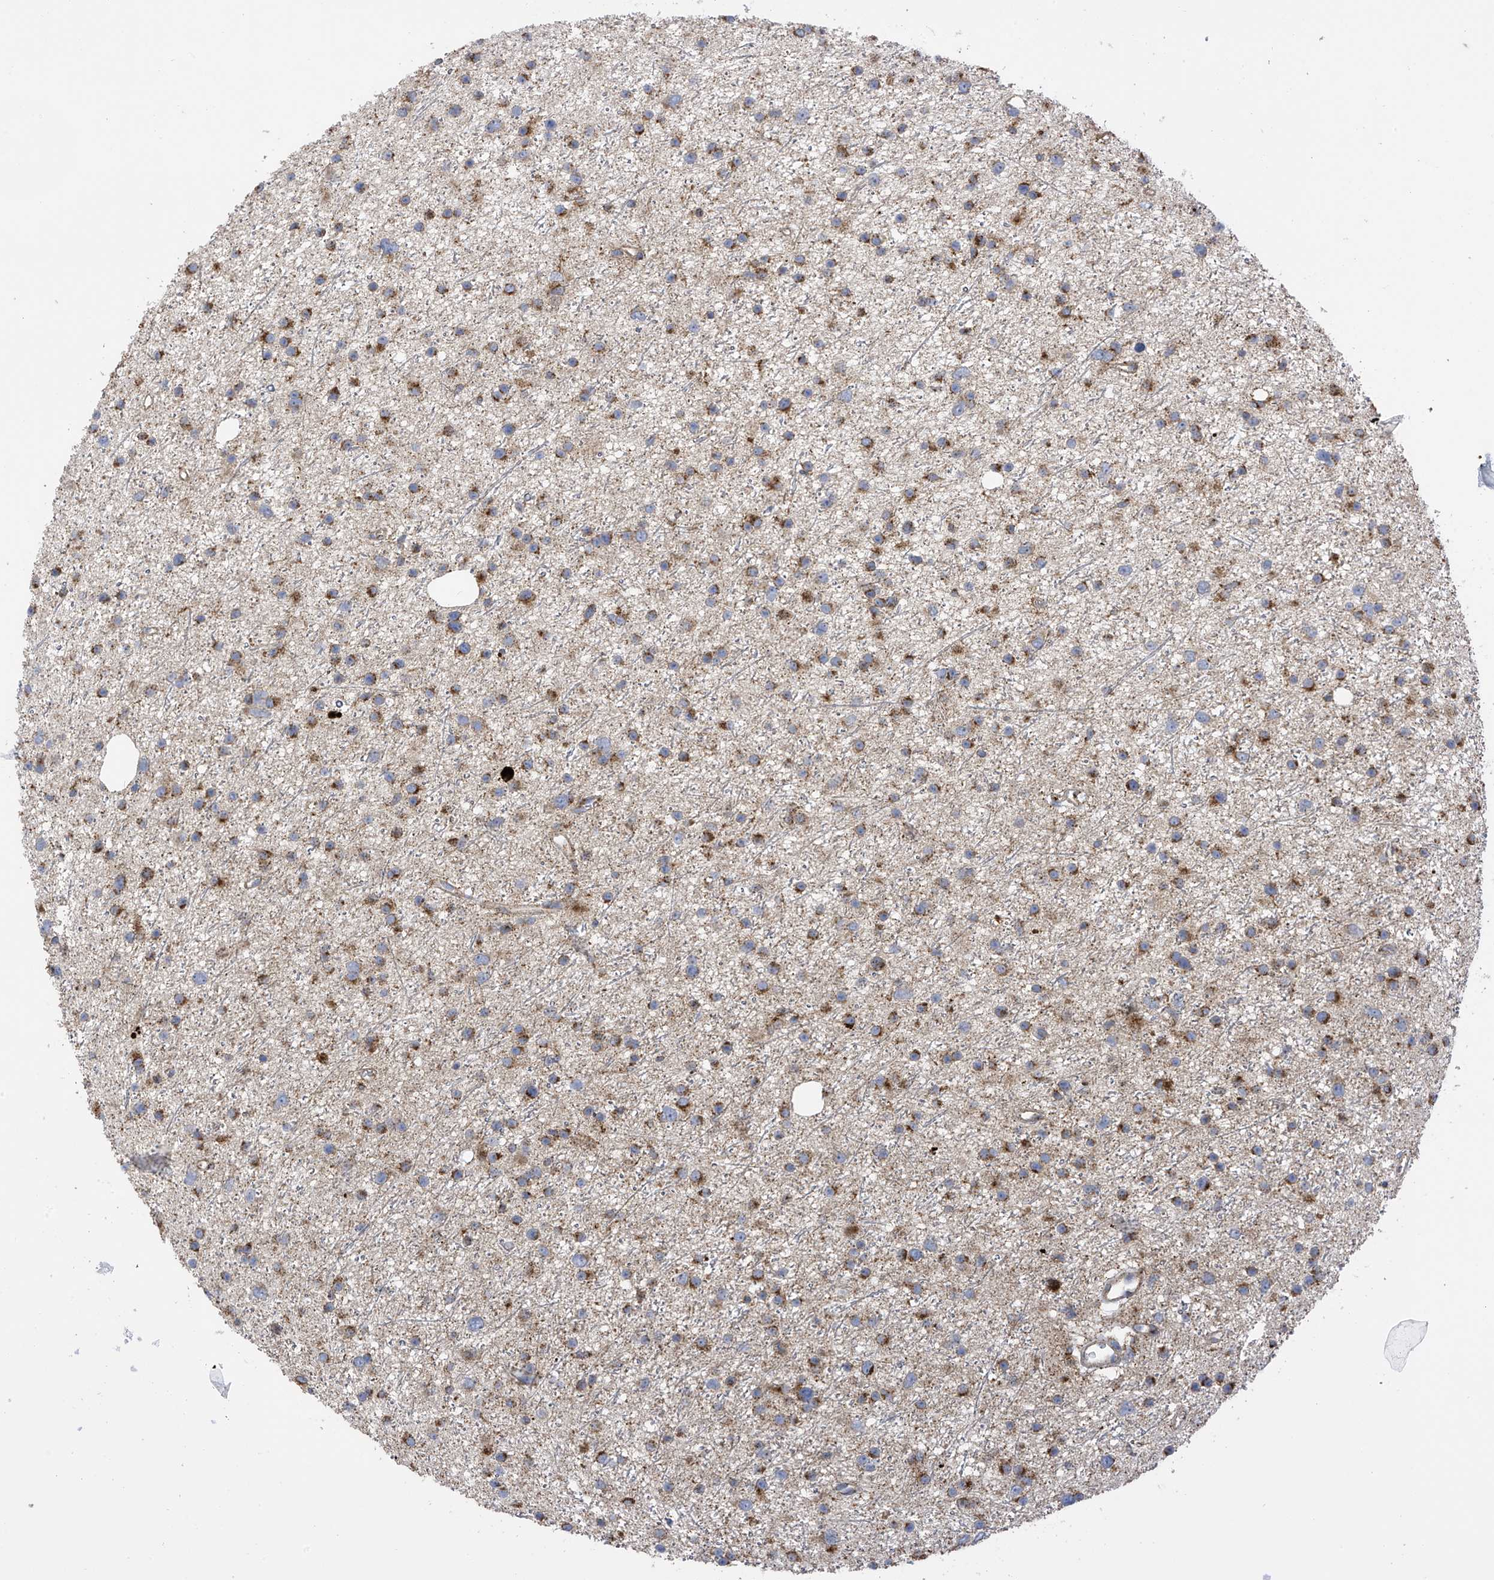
{"staining": {"intensity": "strong", "quantity": ">75%", "location": "cytoplasmic/membranous"}, "tissue": "glioma", "cell_type": "Tumor cells", "image_type": "cancer", "snomed": [{"axis": "morphology", "description": "Glioma, malignant, Low grade"}, {"axis": "topography", "description": "Cerebral cortex"}], "caption": "Immunohistochemical staining of glioma exhibits strong cytoplasmic/membranous protein positivity in about >75% of tumor cells.", "gene": "ITM2B", "patient": {"sex": "female", "age": 39}}